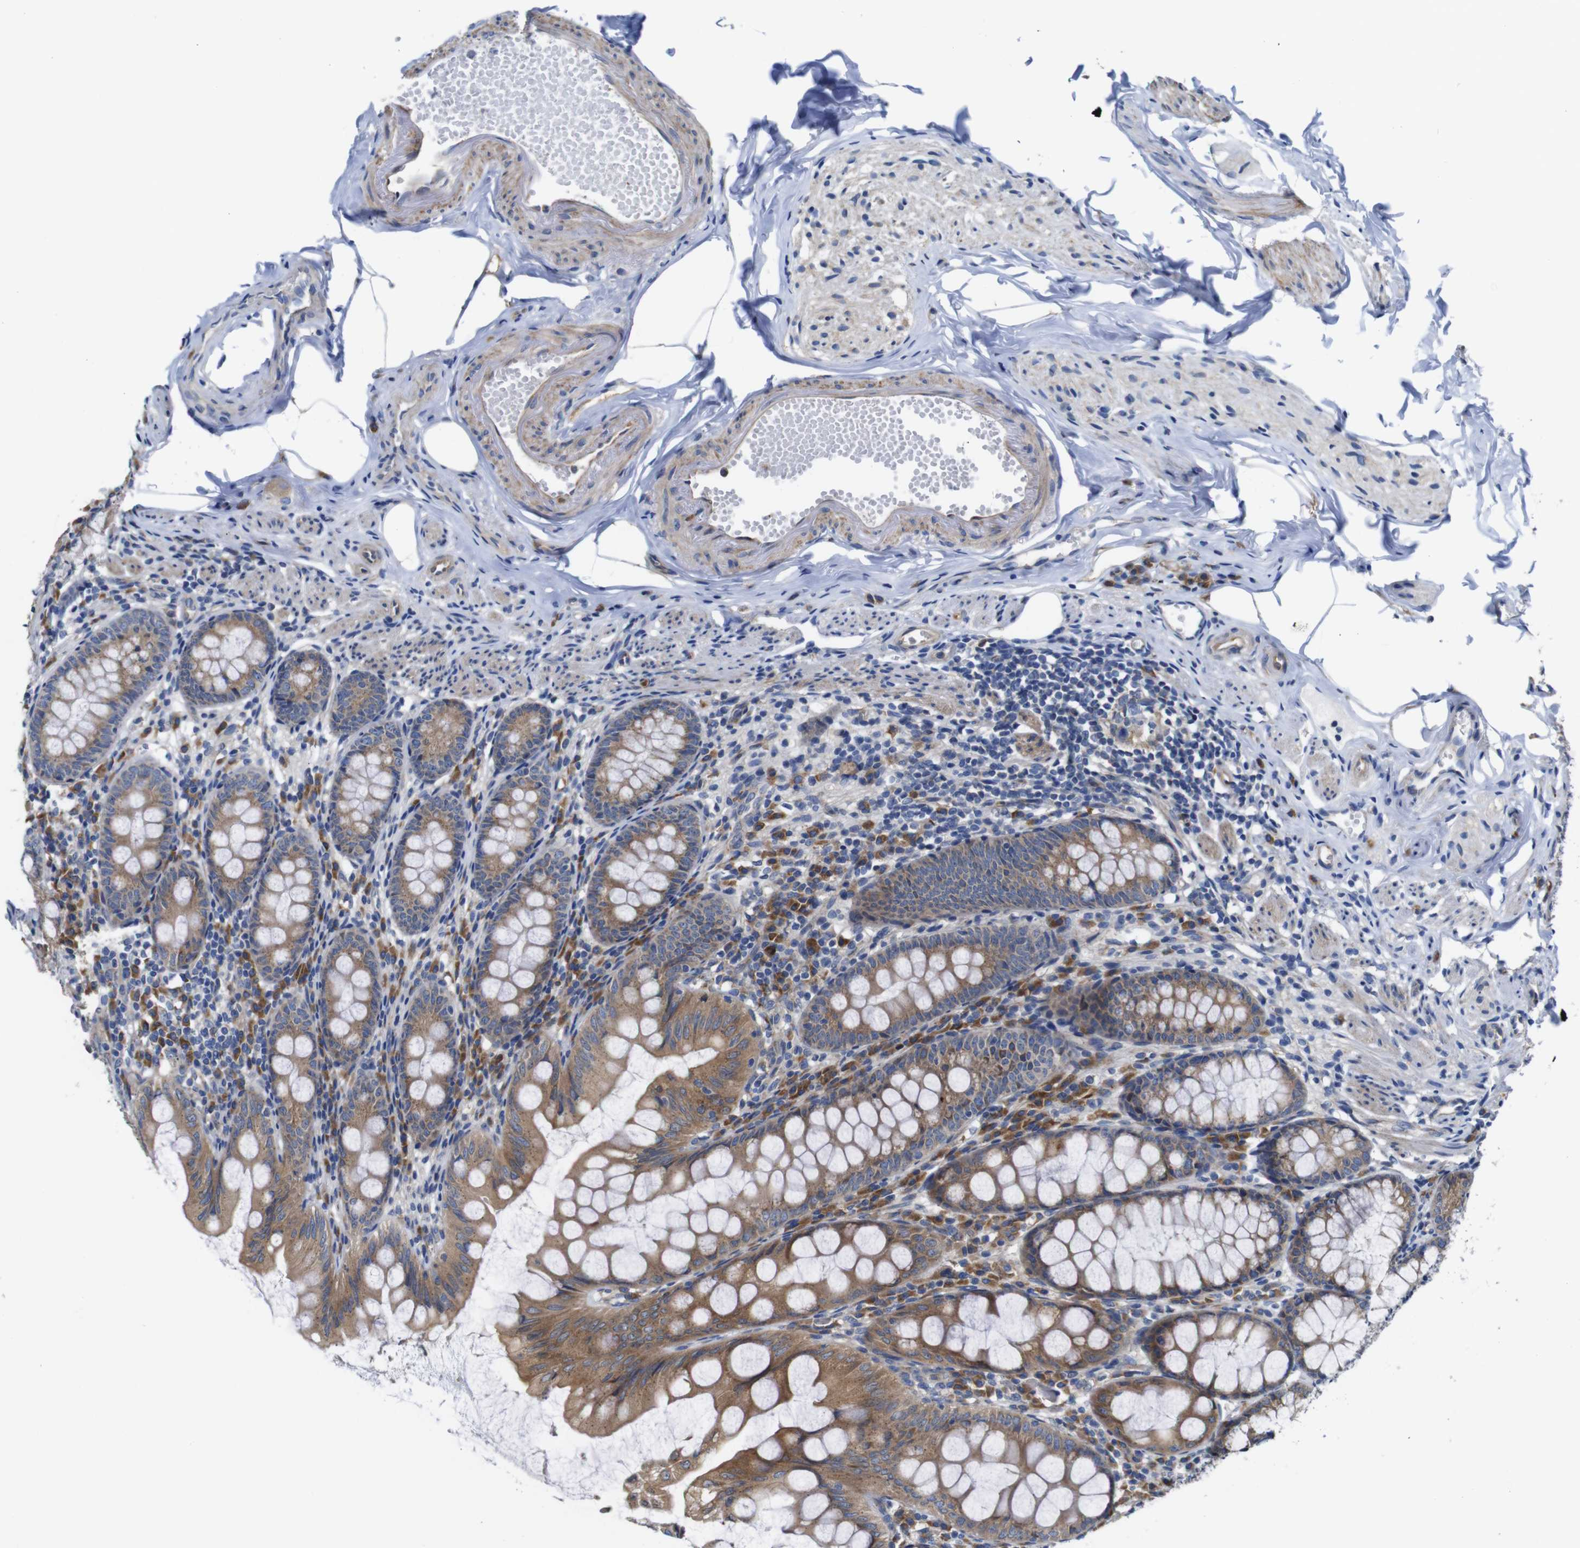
{"staining": {"intensity": "moderate", "quantity": ">75%", "location": "cytoplasmic/membranous"}, "tissue": "appendix", "cell_type": "Glandular cells", "image_type": "normal", "snomed": [{"axis": "morphology", "description": "Normal tissue, NOS"}, {"axis": "topography", "description": "Appendix"}], "caption": "This photomicrograph displays benign appendix stained with IHC to label a protein in brown. The cytoplasmic/membranous of glandular cells show moderate positivity for the protein. Nuclei are counter-stained blue.", "gene": "DDRGK1", "patient": {"sex": "female", "age": 77}}